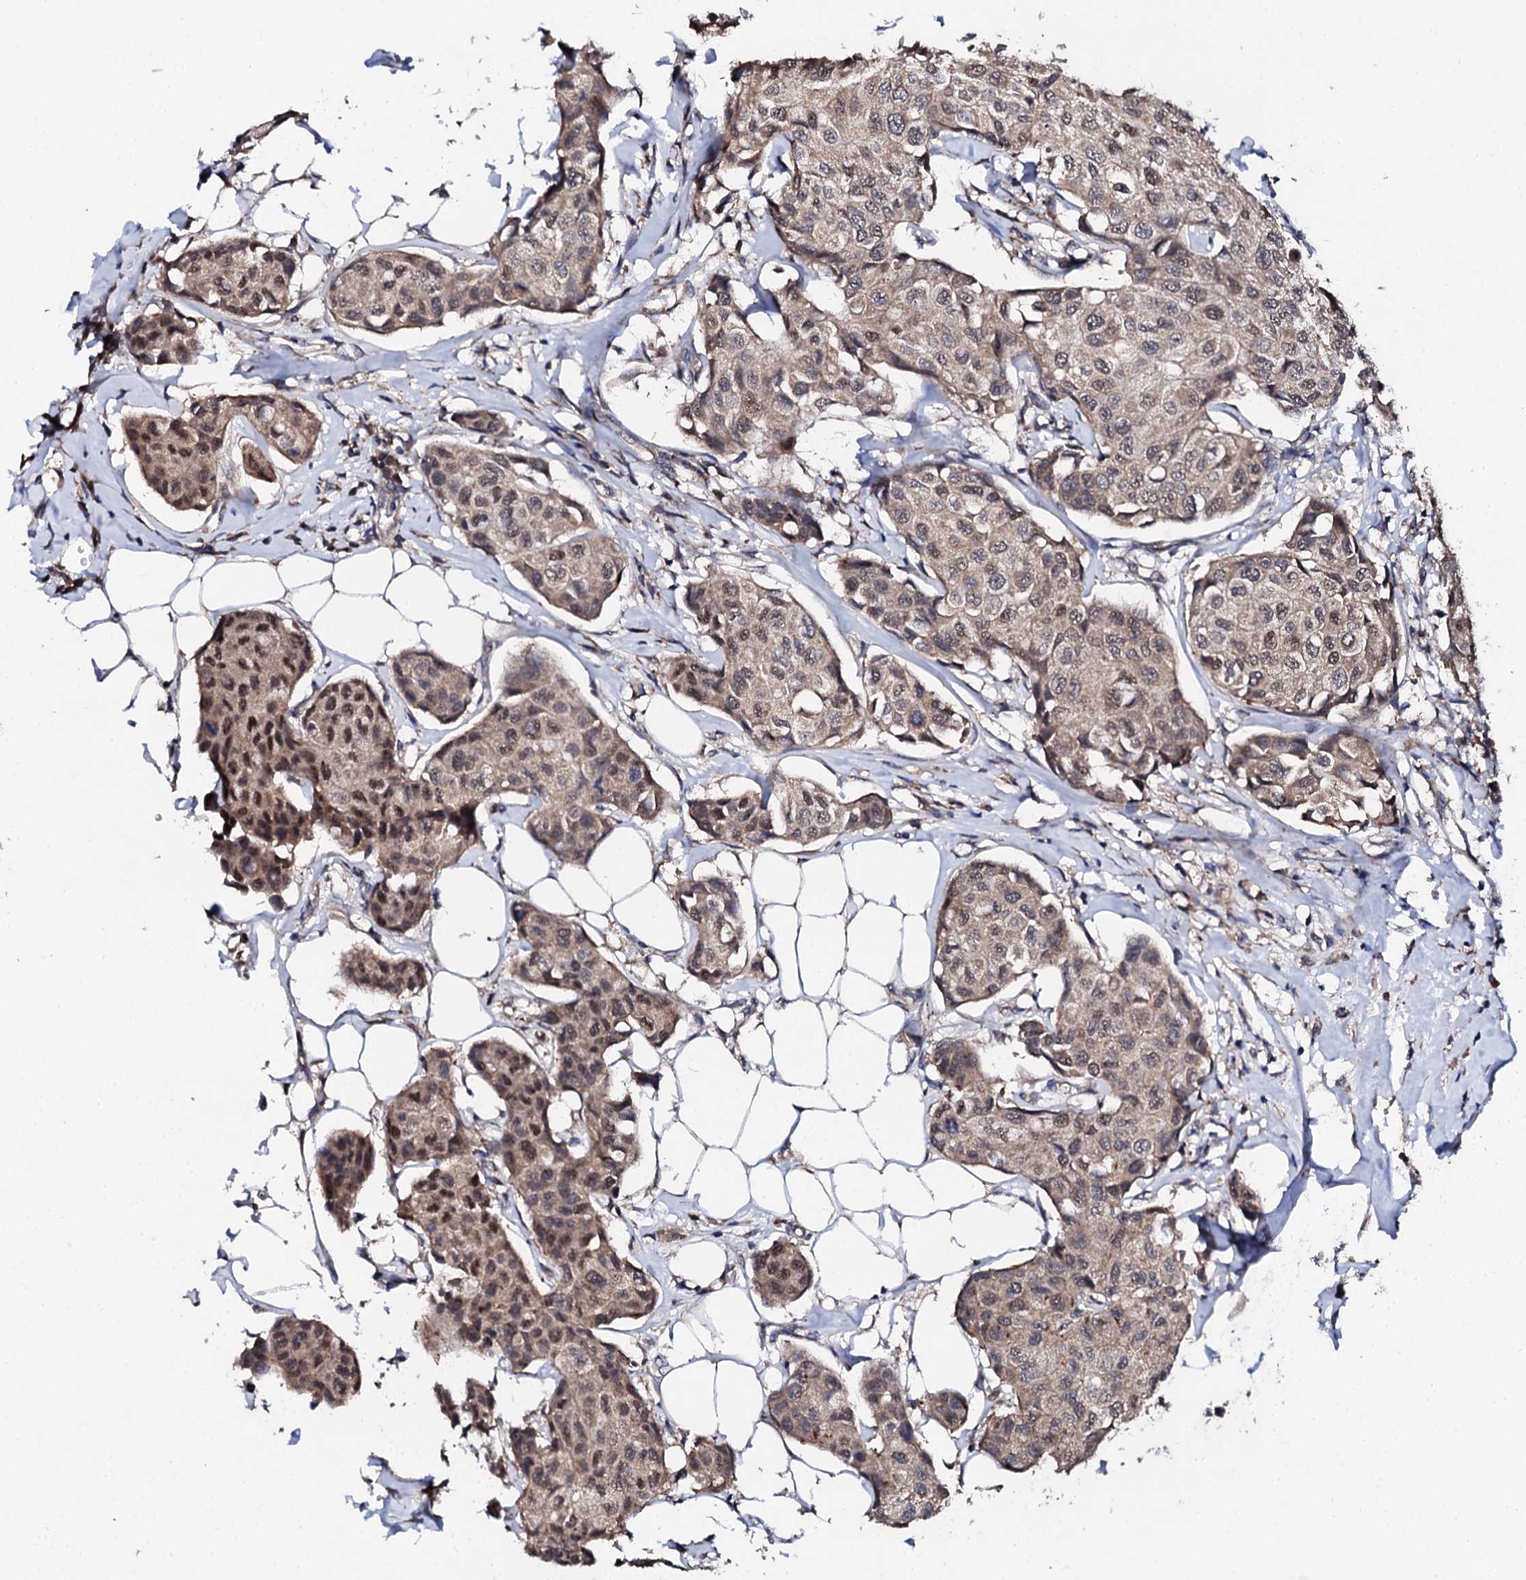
{"staining": {"intensity": "moderate", "quantity": ">75%", "location": "cytoplasmic/membranous,nuclear"}, "tissue": "breast cancer", "cell_type": "Tumor cells", "image_type": "cancer", "snomed": [{"axis": "morphology", "description": "Duct carcinoma"}, {"axis": "topography", "description": "Breast"}], "caption": "IHC photomicrograph of human breast intraductal carcinoma stained for a protein (brown), which exhibits medium levels of moderate cytoplasmic/membranous and nuclear expression in approximately >75% of tumor cells.", "gene": "IP6K1", "patient": {"sex": "female", "age": 80}}